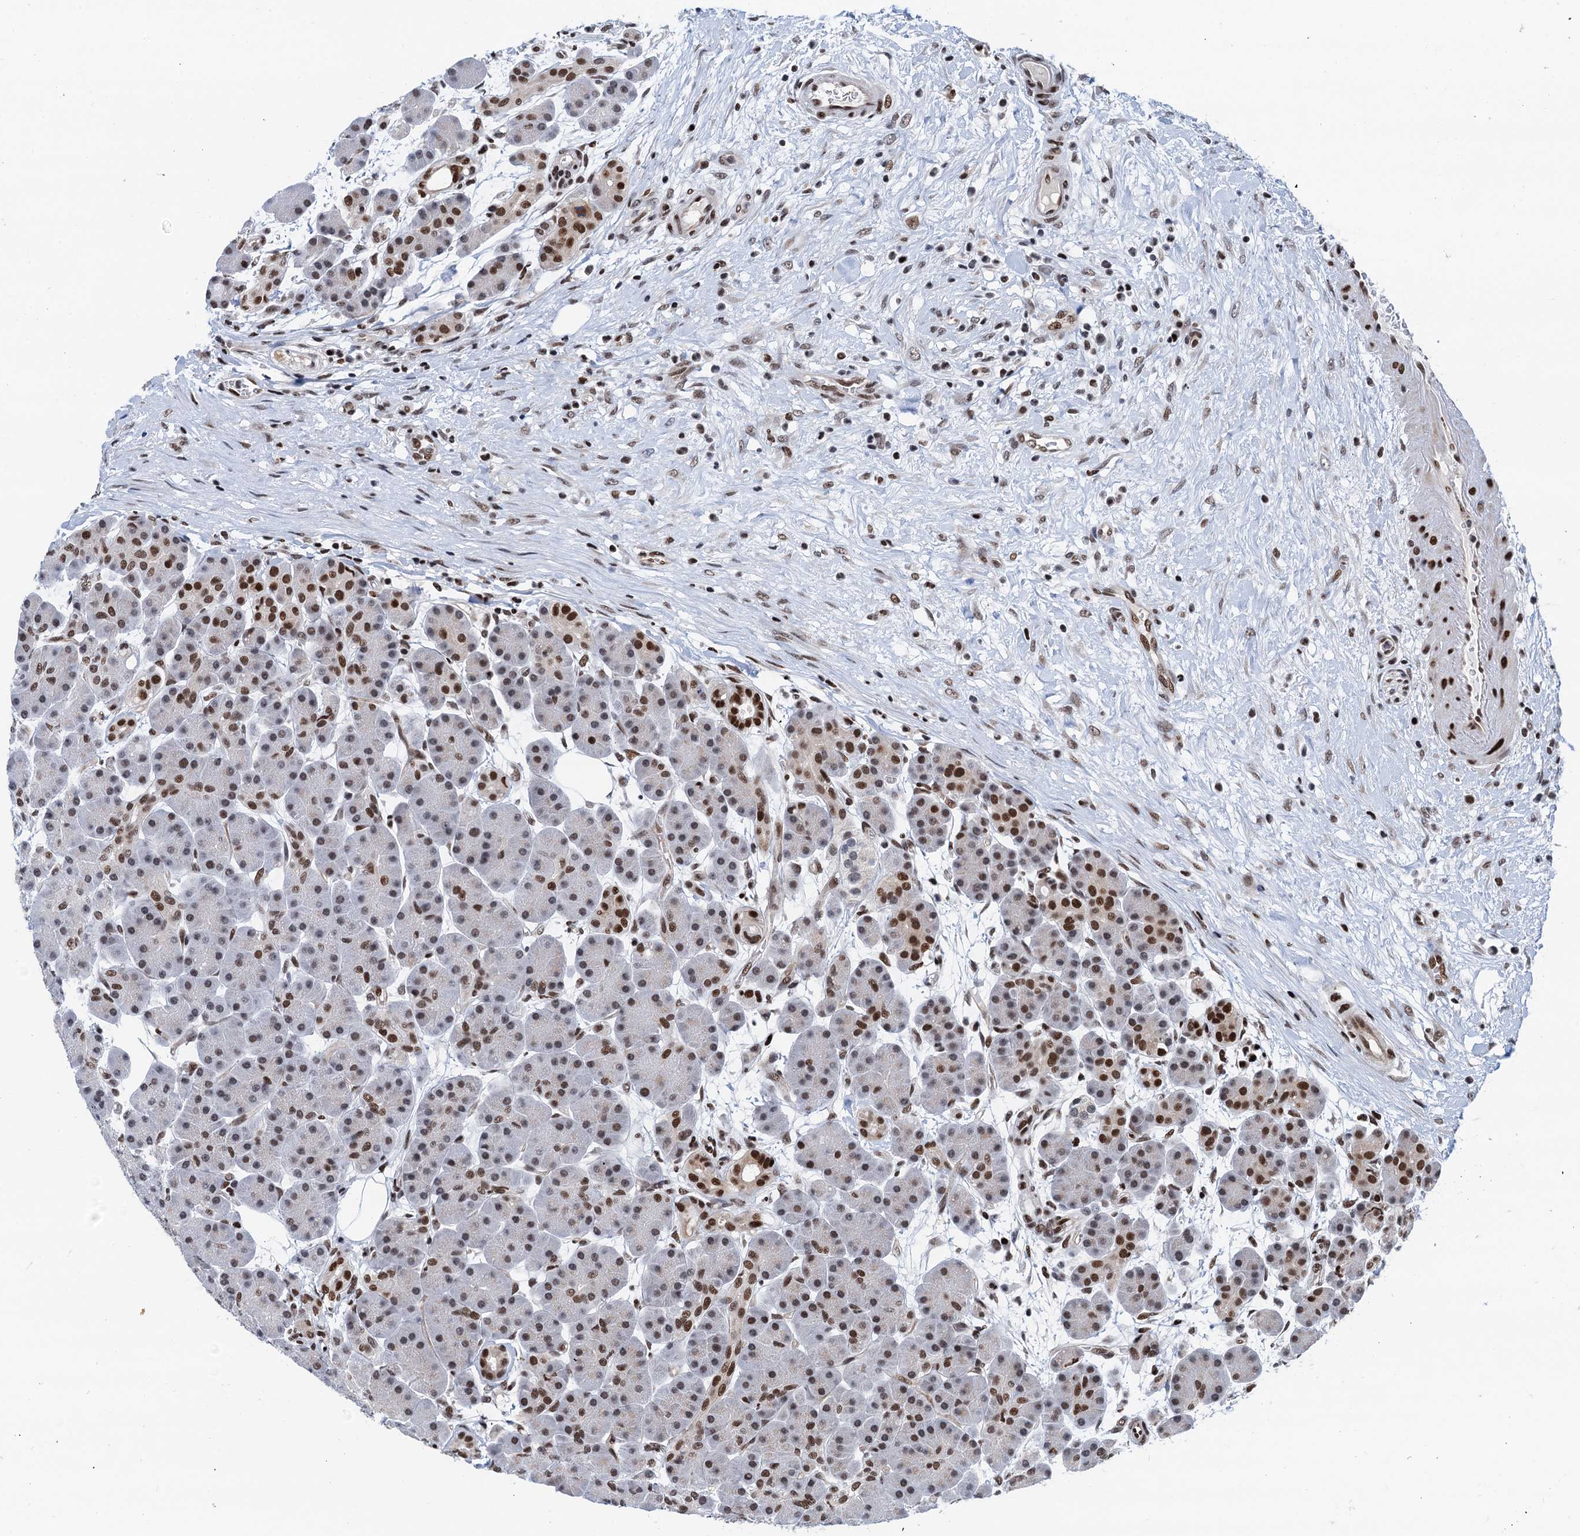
{"staining": {"intensity": "moderate", "quantity": ">75%", "location": "nuclear"}, "tissue": "pancreas", "cell_type": "Exocrine glandular cells", "image_type": "normal", "snomed": [{"axis": "morphology", "description": "Normal tissue, NOS"}, {"axis": "topography", "description": "Pancreas"}], "caption": "Immunohistochemical staining of unremarkable pancreas shows >75% levels of moderate nuclear protein staining in approximately >75% of exocrine glandular cells. (IHC, brightfield microscopy, high magnification).", "gene": "PPP4R1", "patient": {"sex": "male", "age": 63}}